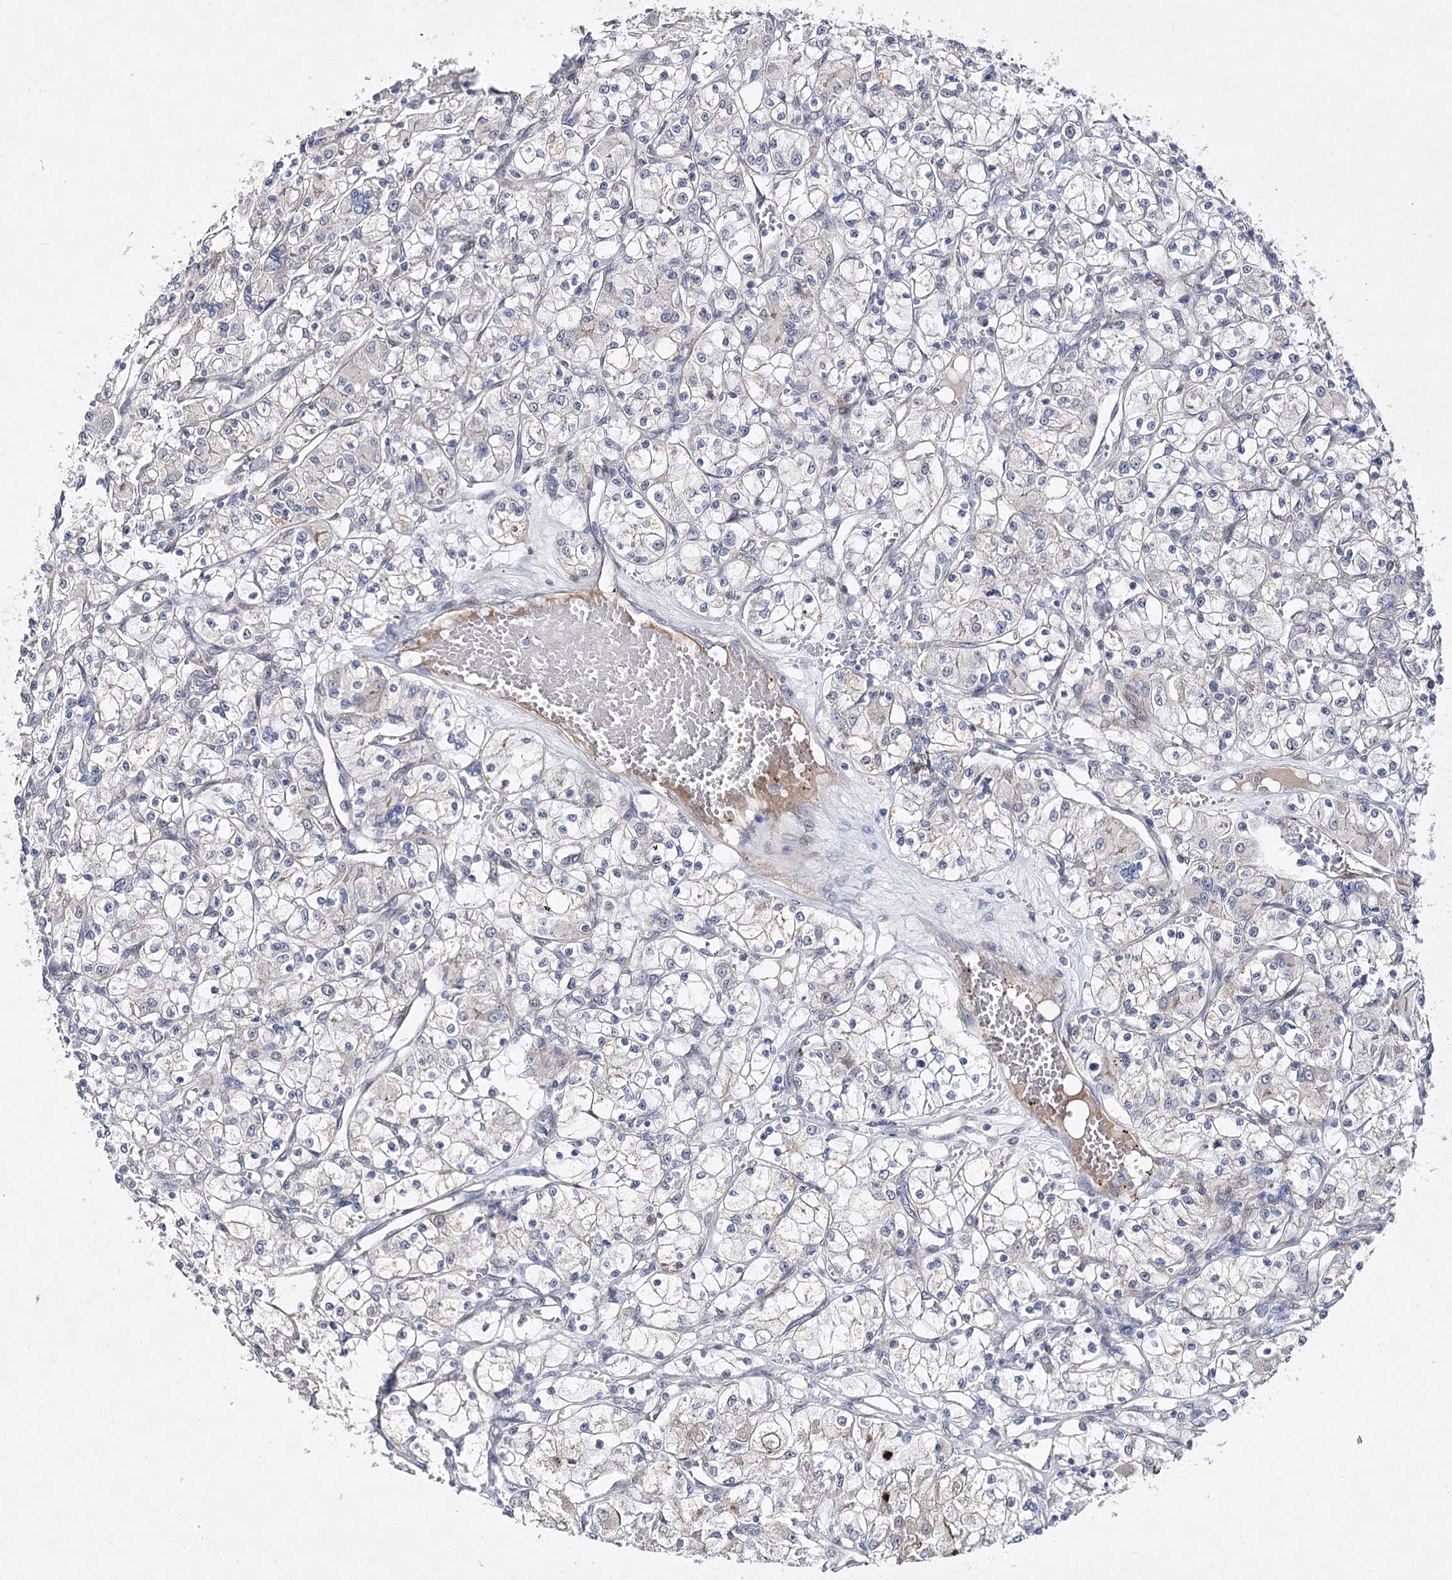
{"staining": {"intensity": "negative", "quantity": "none", "location": "none"}, "tissue": "renal cancer", "cell_type": "Tumor cells", "image_type": "cancer", "snomed": [{"axis": "morphology", "description": "Adenocarcinoma, NOS"}, {"axis": "topography", "description": "Kidney"}], "caption": "IHC of renal adenocarcinoma exhibits no positivity in tumor cells. (Immunohistochemistry (ihc), brightfield microscopy, high magnification).", "gene": "ARHGAP32", "patient": {"sex": "female", "age": 59}}